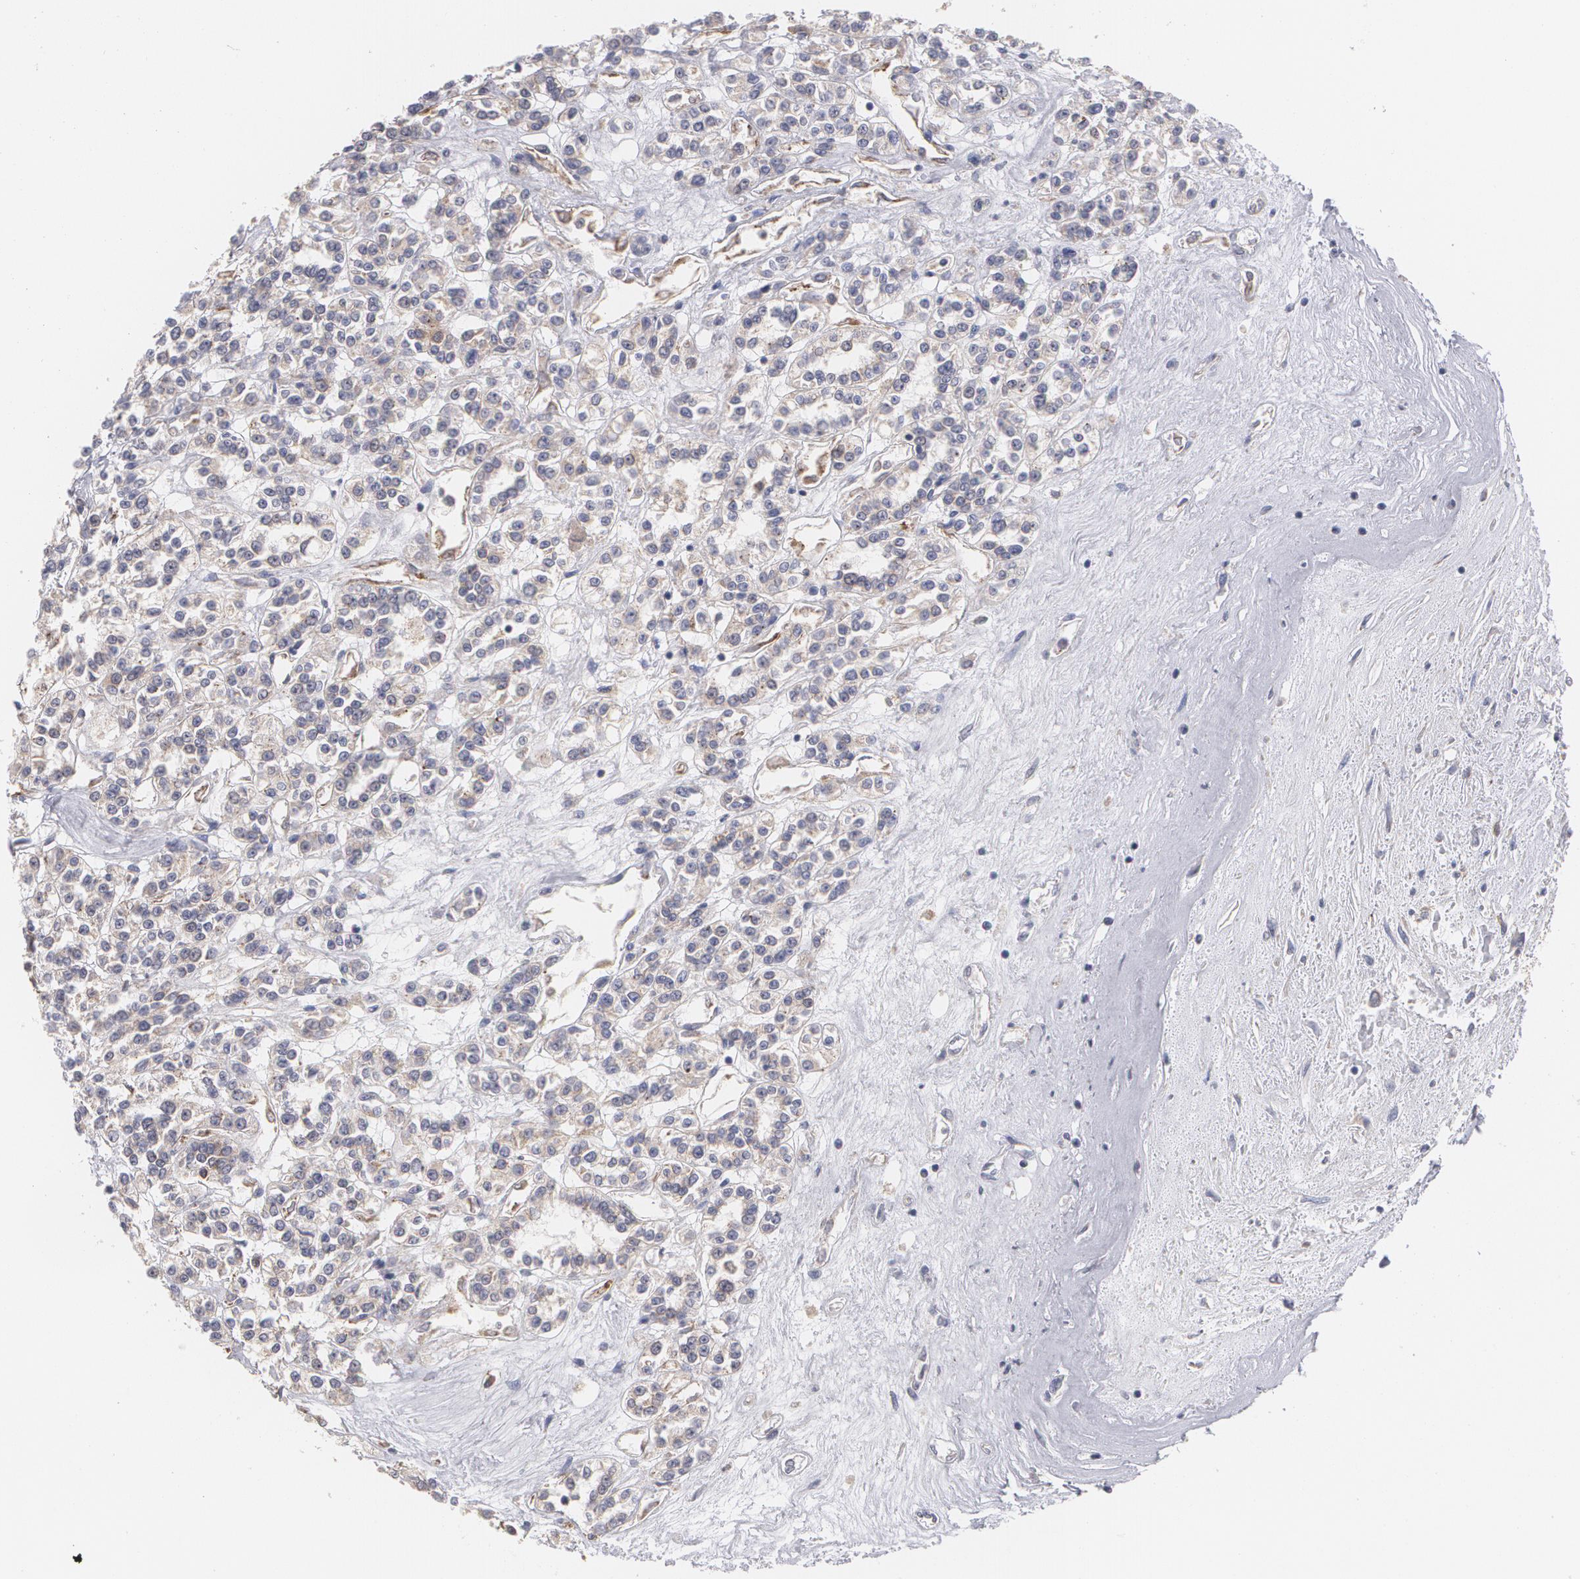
{"staining": {"intensity": "weak", "quantity": ">75%", "location": "cytoplasmic/membranous"}, "tissue": "renal cancer", "cell_type": "Tumor cells", "image_type": "cancer", "snomed": [{"axis": "morphology", "description": "Adenocarcinoma, NOS"}, {"axis": "topography", "description": "Kidney"}], "caption": "Renal cancer (adenocarcinoma) stained with immunohistochemistry (IHC) demonstrates weak cytoplasmic/membranous expression in approximately >75% of tumor cells.", "gene": "MTHFD1", "patient": {"sex": "female", "age": 76}}